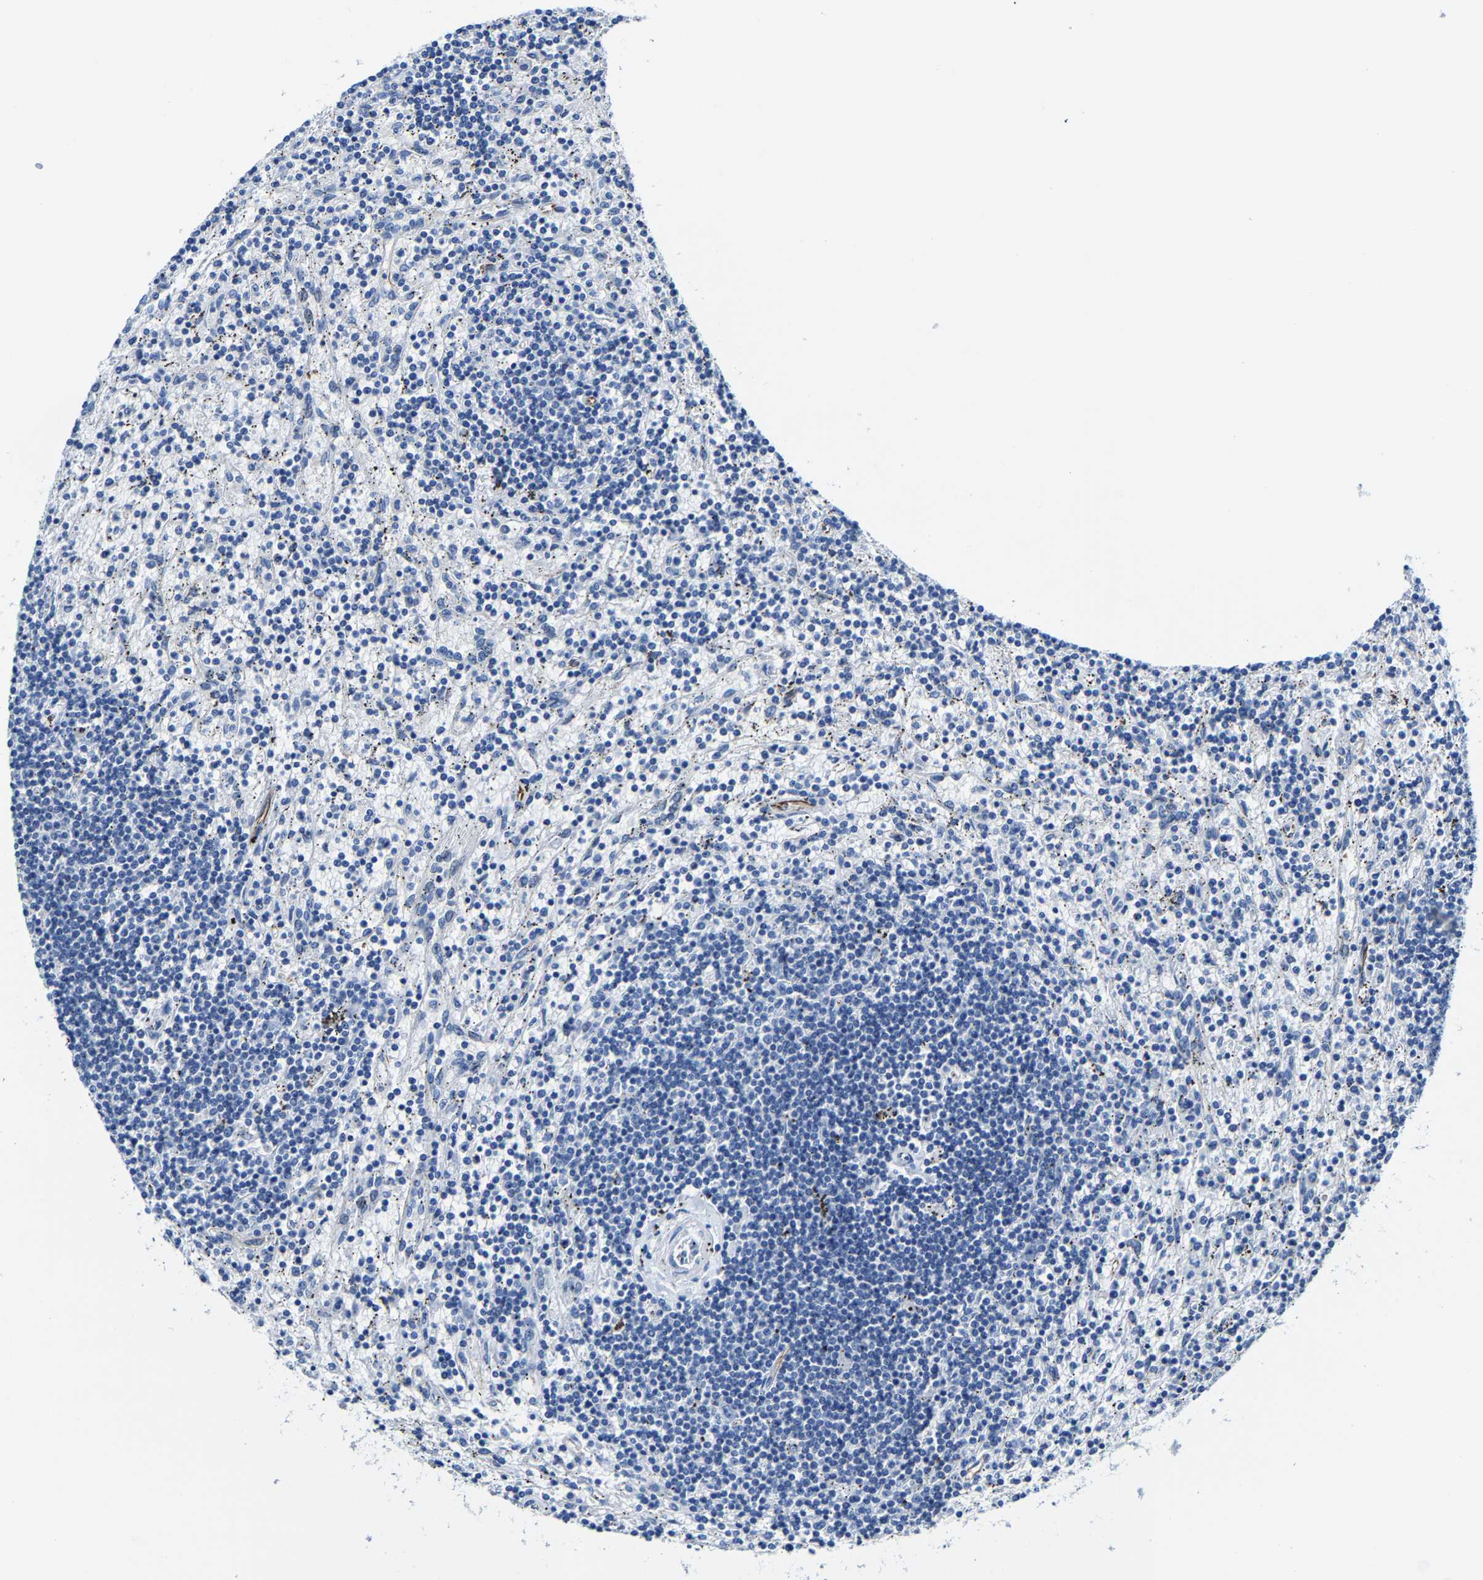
{"staining": {"intensity": "negative", "quantity": "none", "location": "none"}, "tissue": "lymphoma", "cell_type": "Tumor cells", "image_type": "cancer", "snomed": [{"axis": "morphology", "description": "Malignant lymphoma, non-Hodgkin's type, Low grade"}, {"axis": "topography", "description": "Spleen"}], "caption": "Micrograph shows no significant protein staining in tumor cells of lymphoma. The staining was performed using DAB to visualize the protein expression in brown, while the nuclei were stained in blue with hematoxylin (Magnification: 20x).", "gene": "MMEL1", "patient": {"sex": "male", "age": 76}}